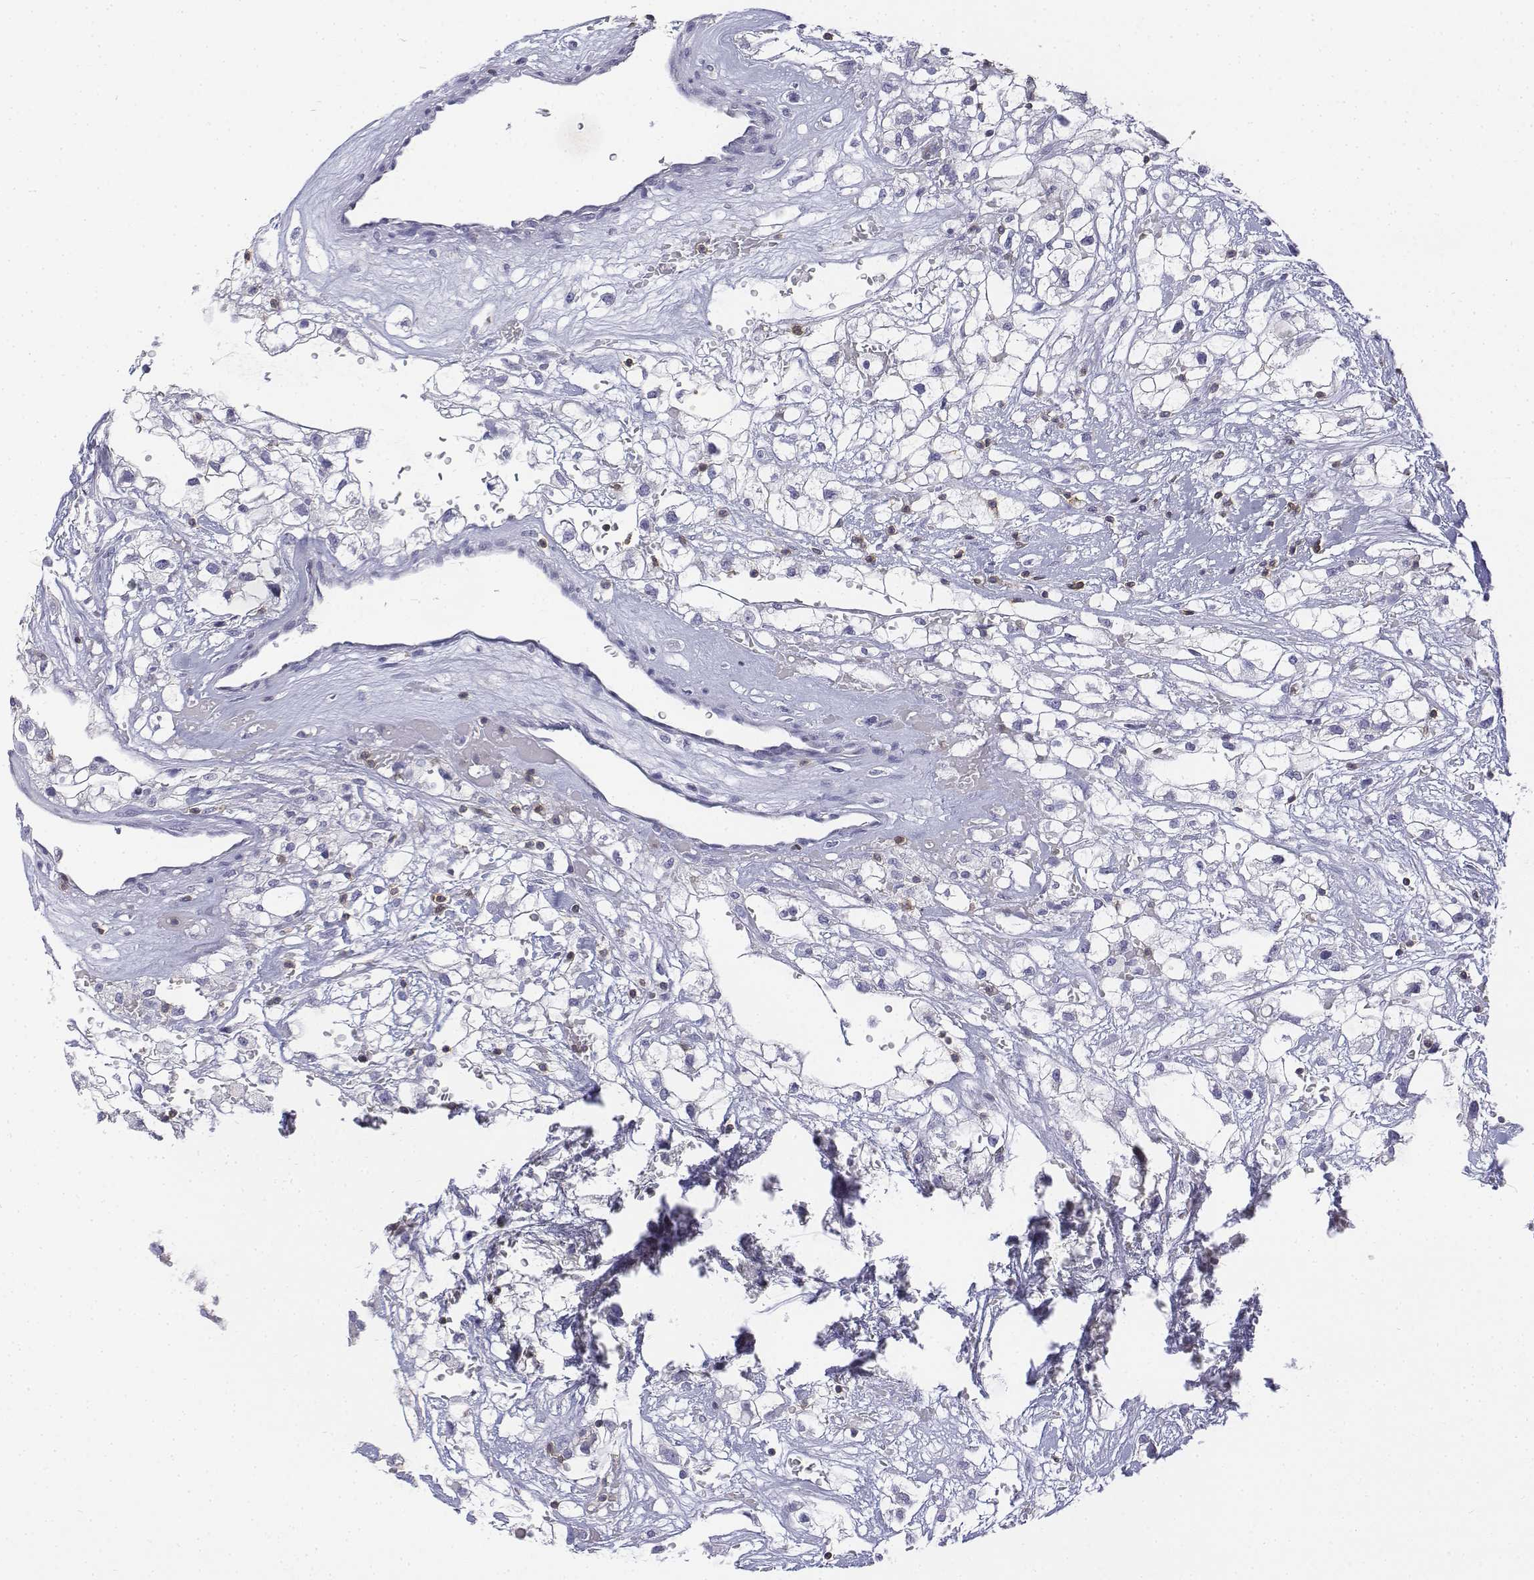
{"staining": {"intensity": "negative", "quantity": "none", "location": "none"}, "tissue": "renal cancer", "cell_type": "Tumor cells", "image_type": "cancer", "snomed": [{"axis": "morphology", "description": "Adenocarcinoma, NOS"}, {"axis": "topography", "description": "Kidney"}], "caption": "This histopathology image is of renal cancer (adenocarcinoma) stained with immunohistochemistry (IHC) to label a protein in brown with the nuclei are counter-stained blue. There is no staining in tumor cells.", "gene": "CD3E", "patient": {"sex": "male", "age": 59}}